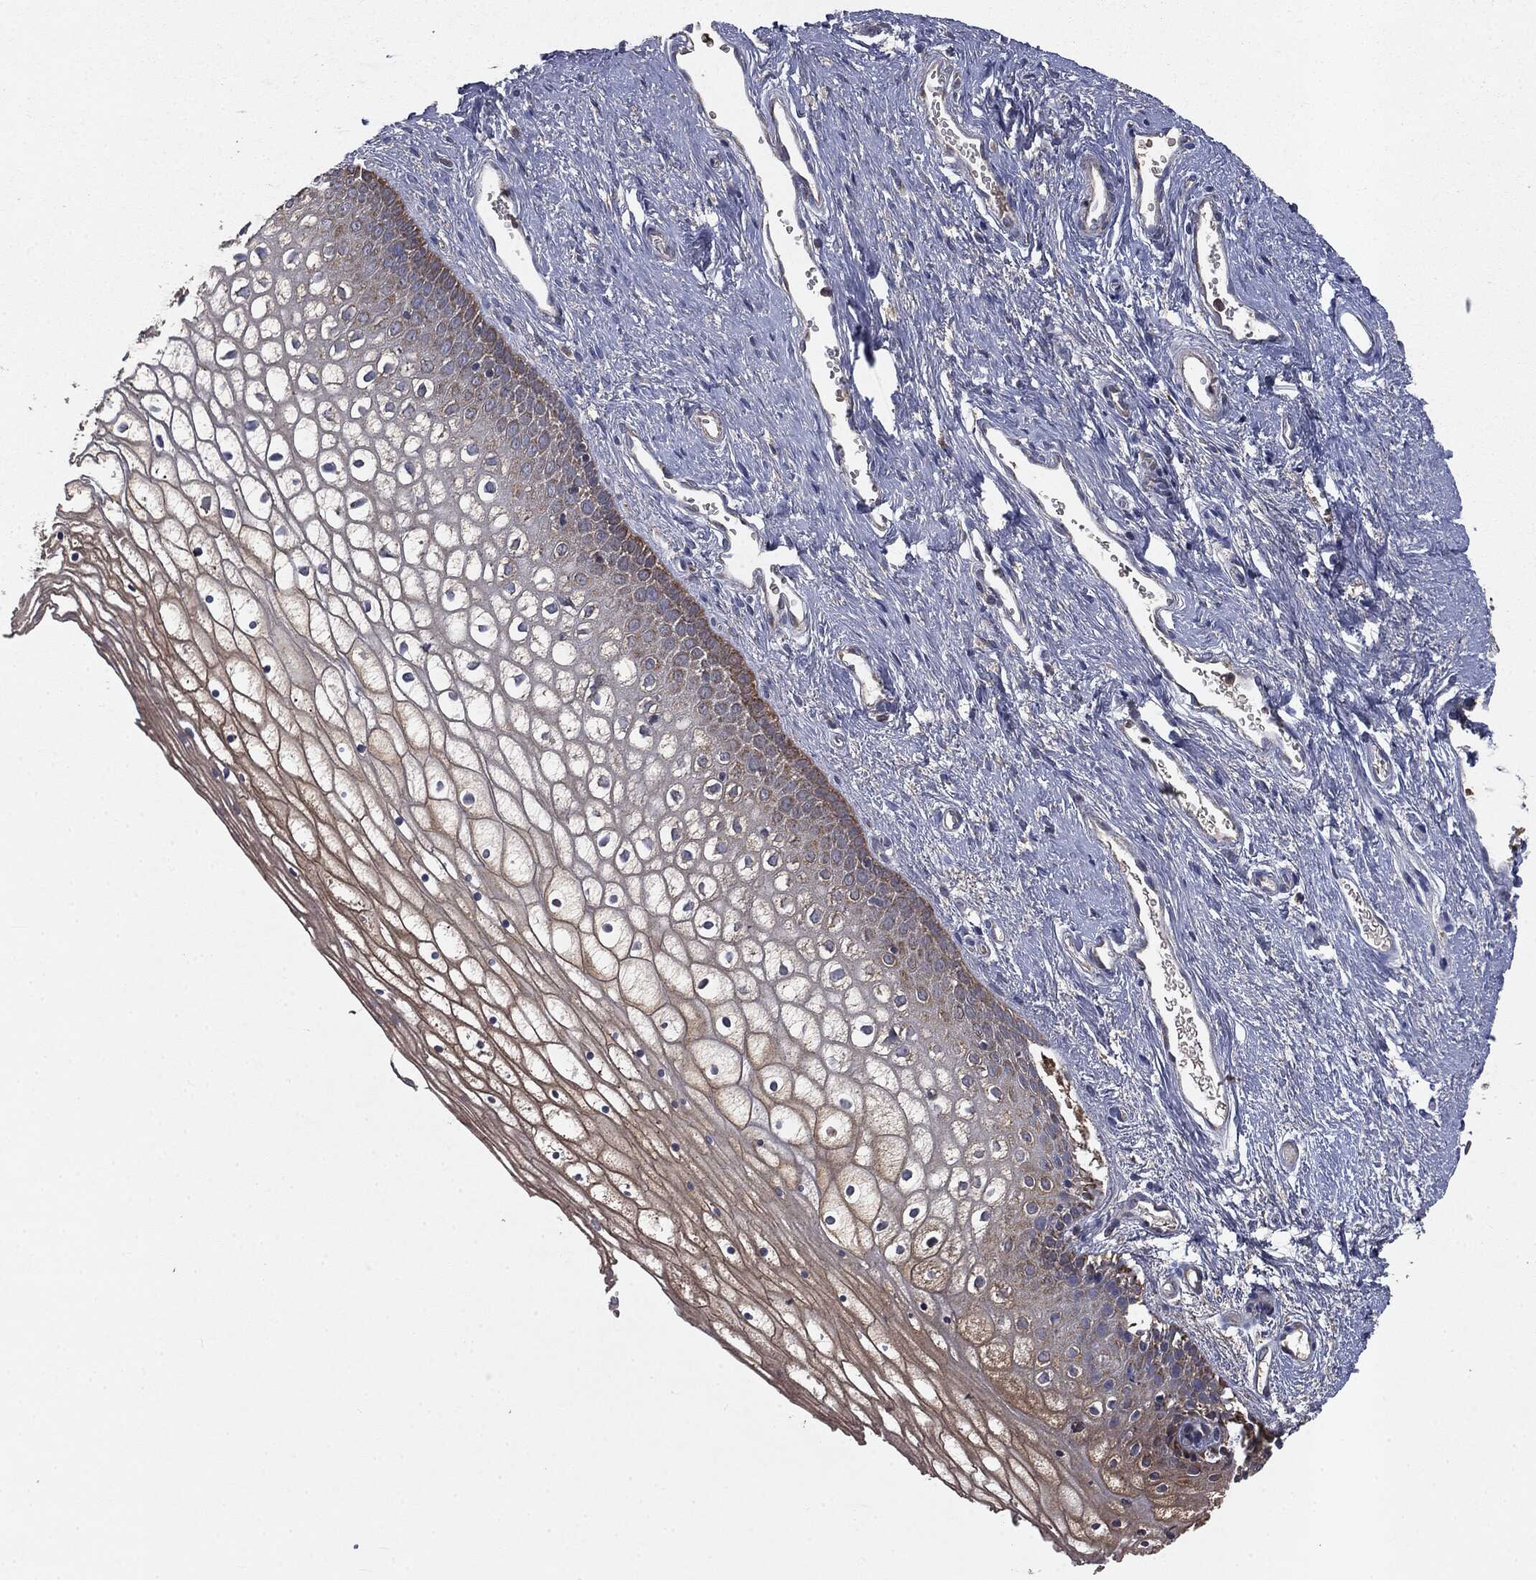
{"staining": {"intensity": "moderate", "quantity": "25%-75%", "location": "cytoplasmic/membranous"}, "tissue": "vagina", "cell_type": "Squamous epithelial cells", "image_type": "normal", "snomed": [{"axis": "morphology", "description": "Normal tissue, NOS"}, {"axis": "topography", "description": "Vagina"}], "caption": "A high-resolution photomicrograph shows immunohistochemistry staining of benign vagina, which demonstrates moderate cytoplasmic/membranous positivity in about 25%-75% of squamous epithelial cells.", "gene": "MAPK6", "patient": {"sex": "female", "age": 32}}